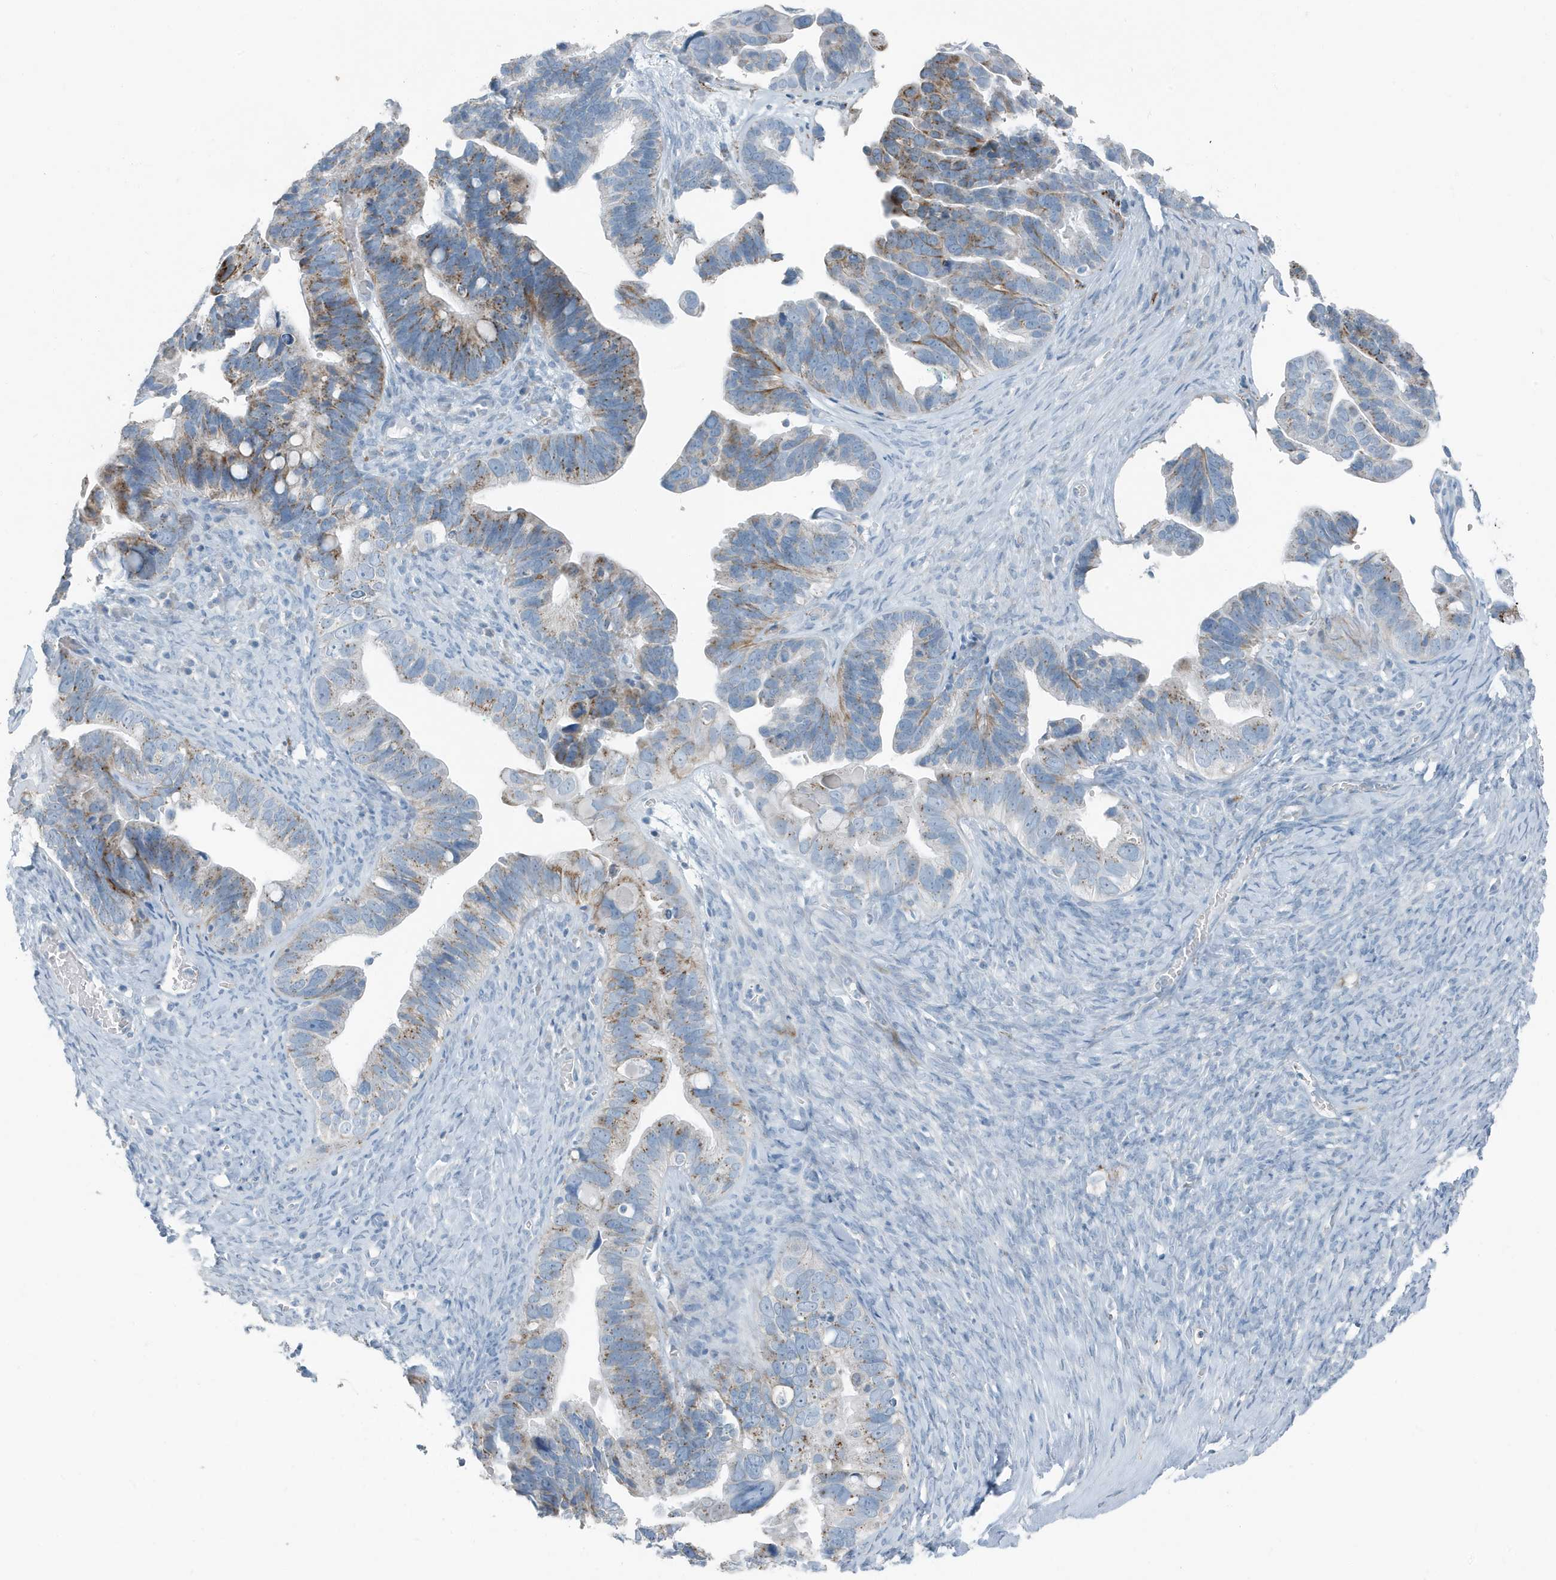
{"staining": {"intensity": "moderate", "quantity": "25%-75%", "location": "cytoplasmic/membranous"}, "tissue": "ovarian cancer", "cell_type": "Tumor cells", "image_type": "cancer", "snomed": [{"axis": "morphology", "description": "Cystadenocarcinoma, serous, NOS"}, {"axis": "topography", "description": "Ovary"}], "caption": "Human ovarian serous cystadenocarcinoma stained with a protein marker exhibits moderate staining in tumor cells.", "gene": "FAM162A", "patient": {"sex": "female", "age": 56}}